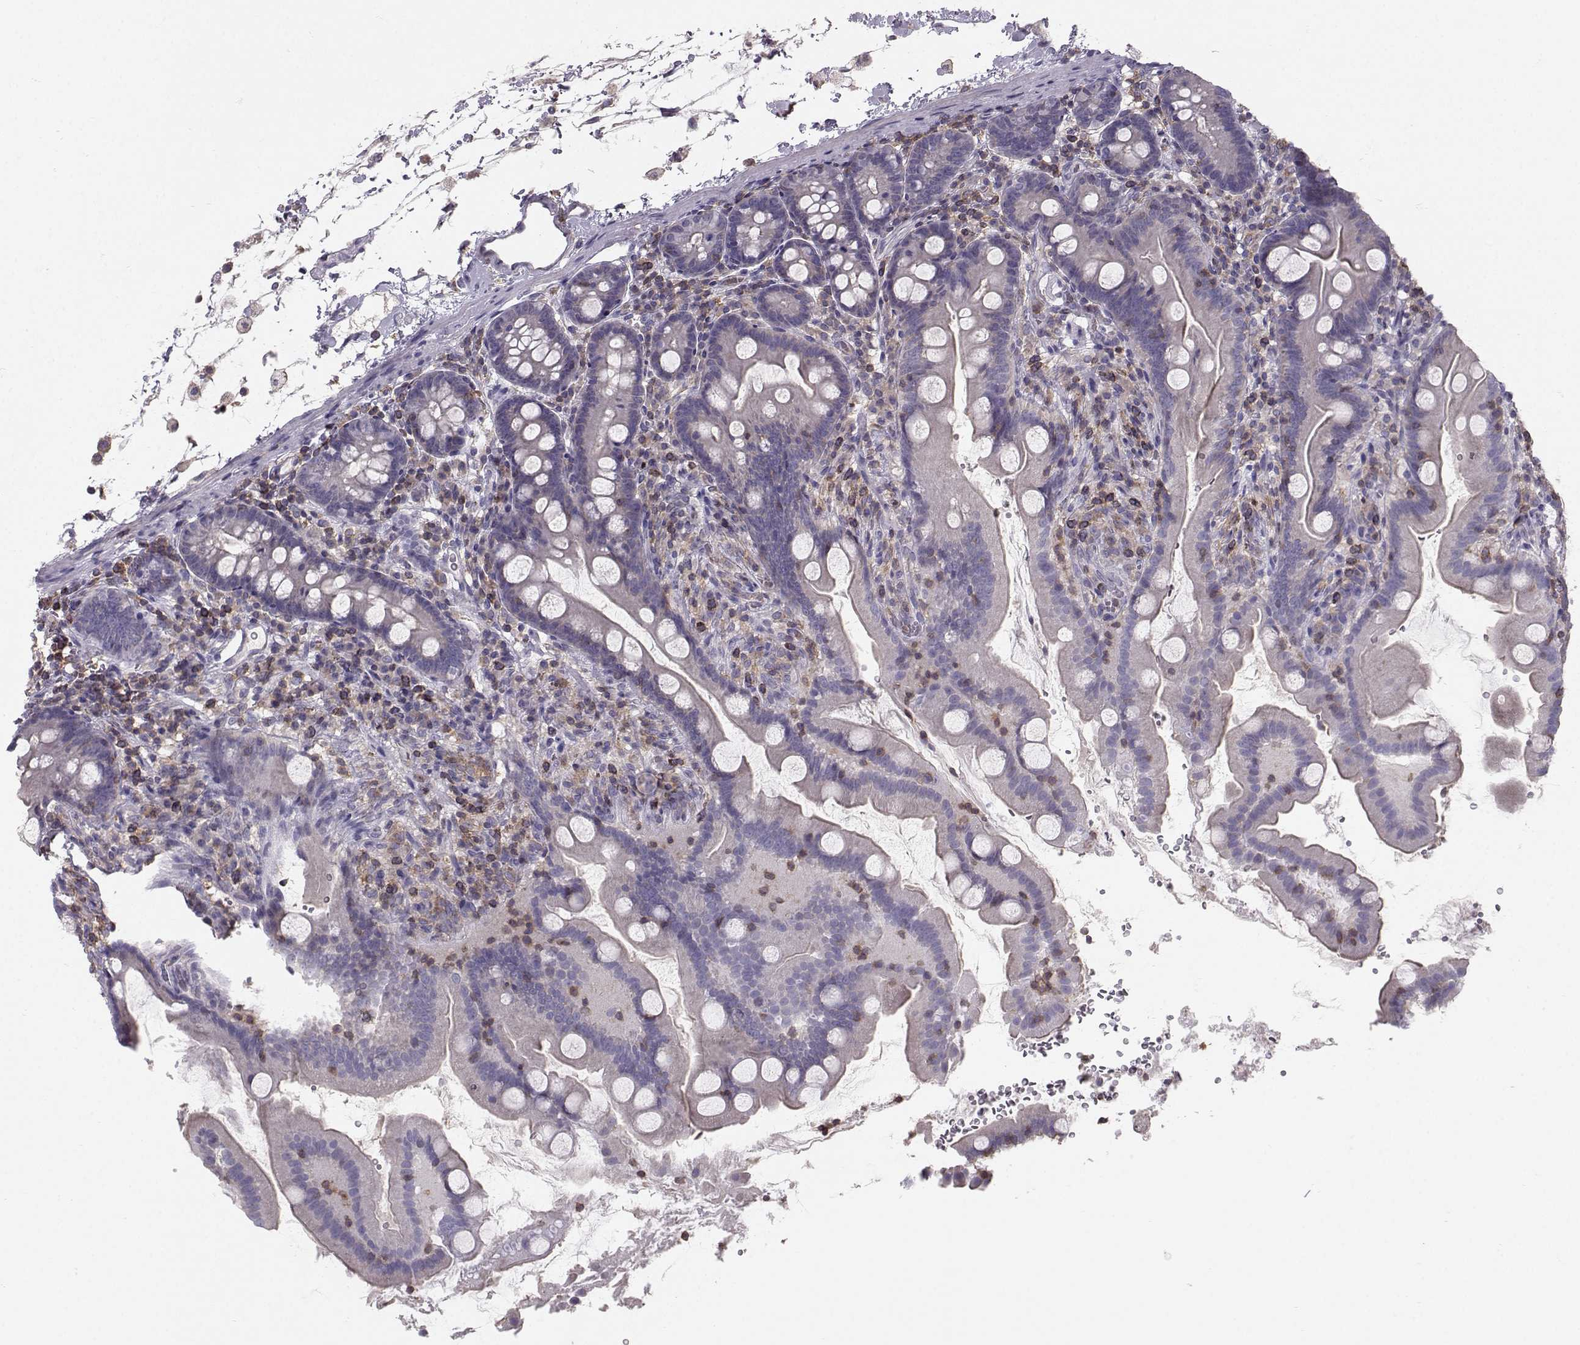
{"staining": {"intensity": "negative", "quantity": "none", "location": "none"}, "tissue": "small intestine", "cell_type": "Glandular cells", "image_type": "normal", "snomed": [{"axis": "morphology", "description": "Normal tissue, NOS"}, {"axis": "topography", "description": "Small intestine"}], "caption": "This is a photomicrograph of immunohistochemistry staining of unremarkable small intestine, which shows no staining in glandular cells.", "gene": "ZBTB32", "patient": {"sex": "female", "age": 44}}